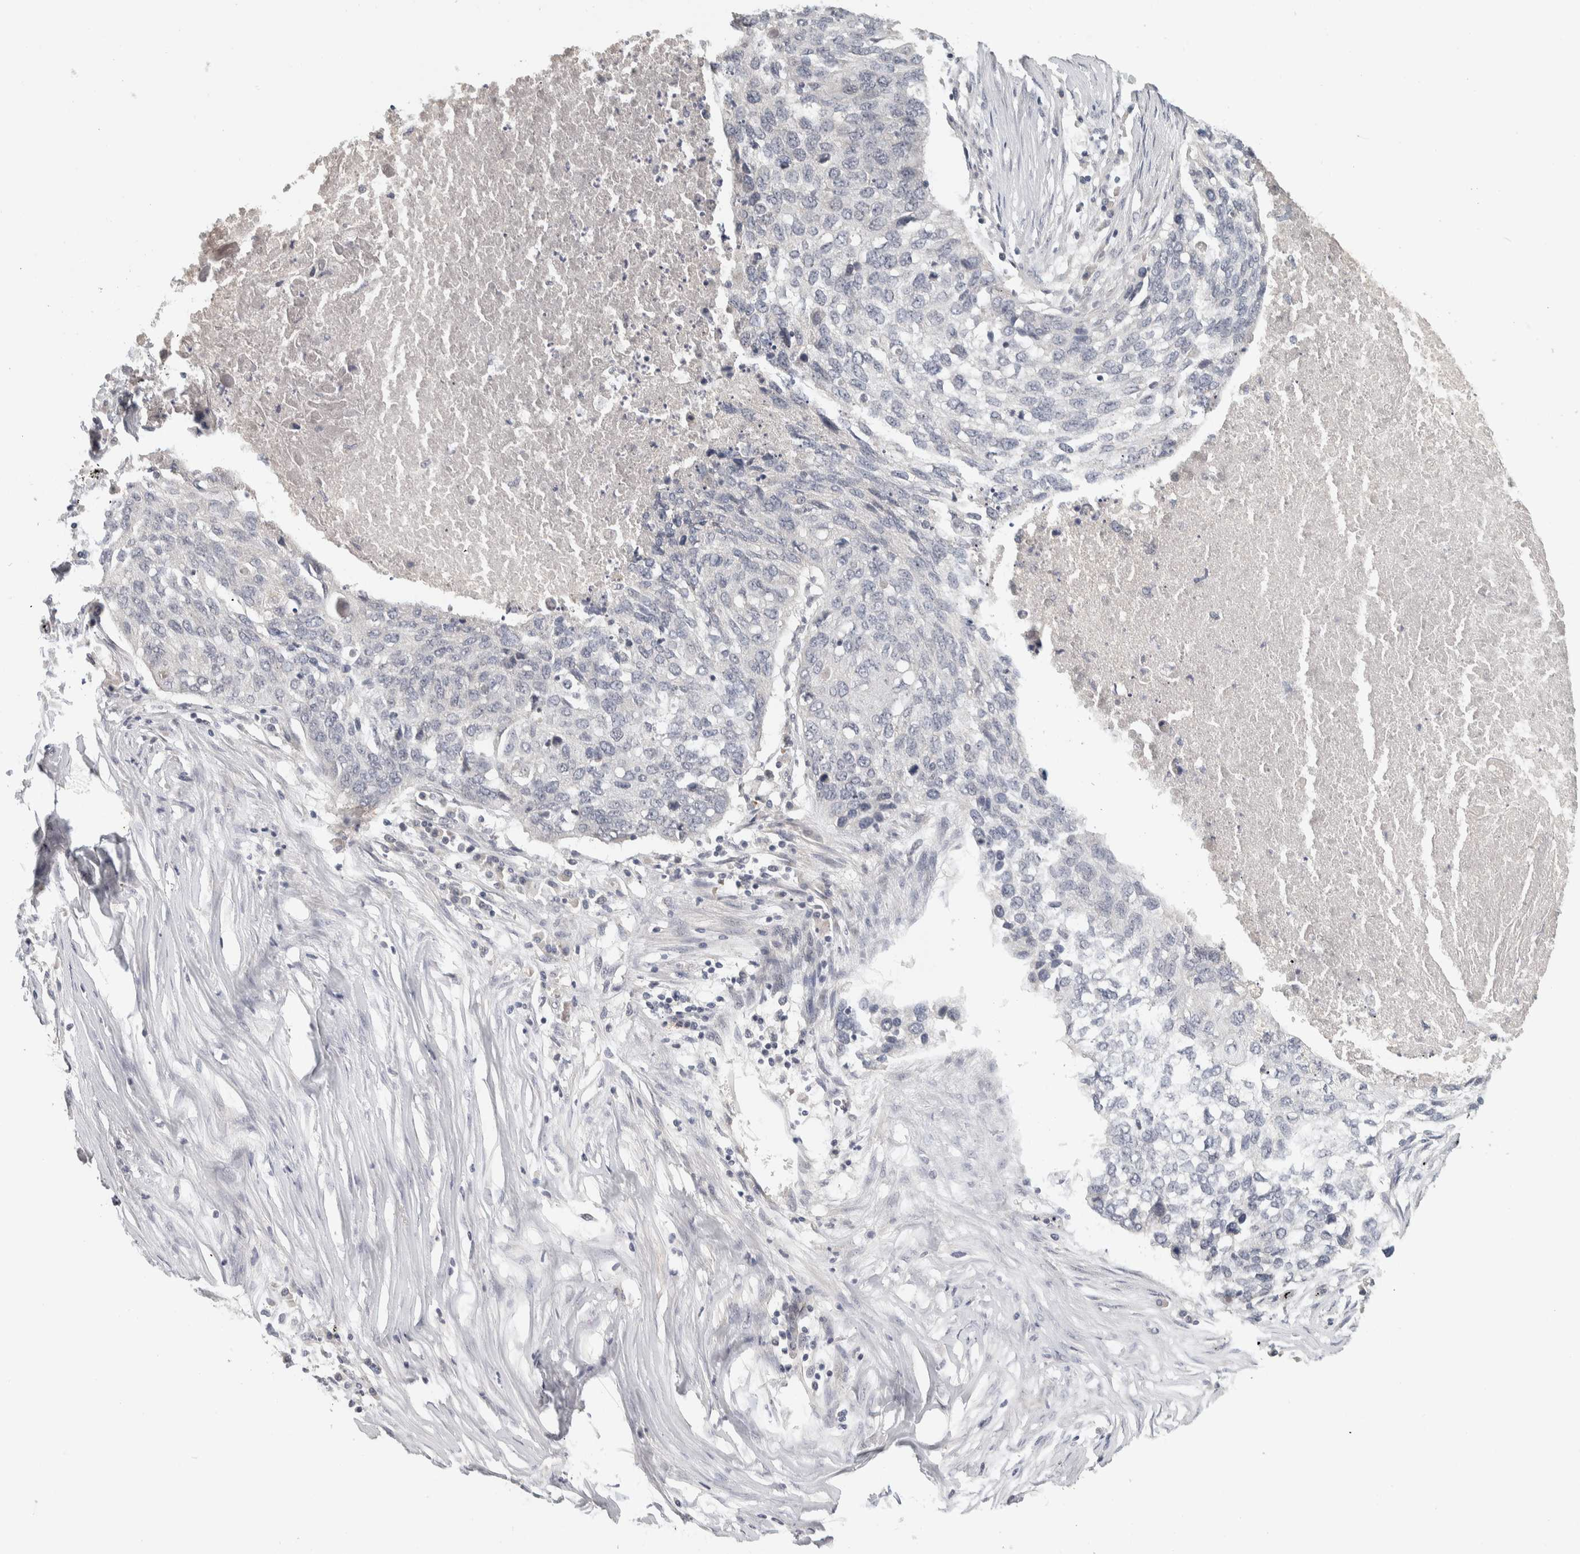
{"staining": {"intensity": "negative", "quantity": "none", "location": "none"}, "tissue": "lung cancer", "cell_type": "Tumor cells", "image_type": "cancer", "snomed": [{"axis": "morphology", "description": "Squamous cell carcinoma, NOS"}, {"axis": "topography", "description": "Lung"}], "caption": "Immunohistochemical staining of human lung cancer (squamous cell carcinoma) shows no significant expression in tumor cells.", "gene": "AFP", "patient": {"sex": "female", "age": 63}}